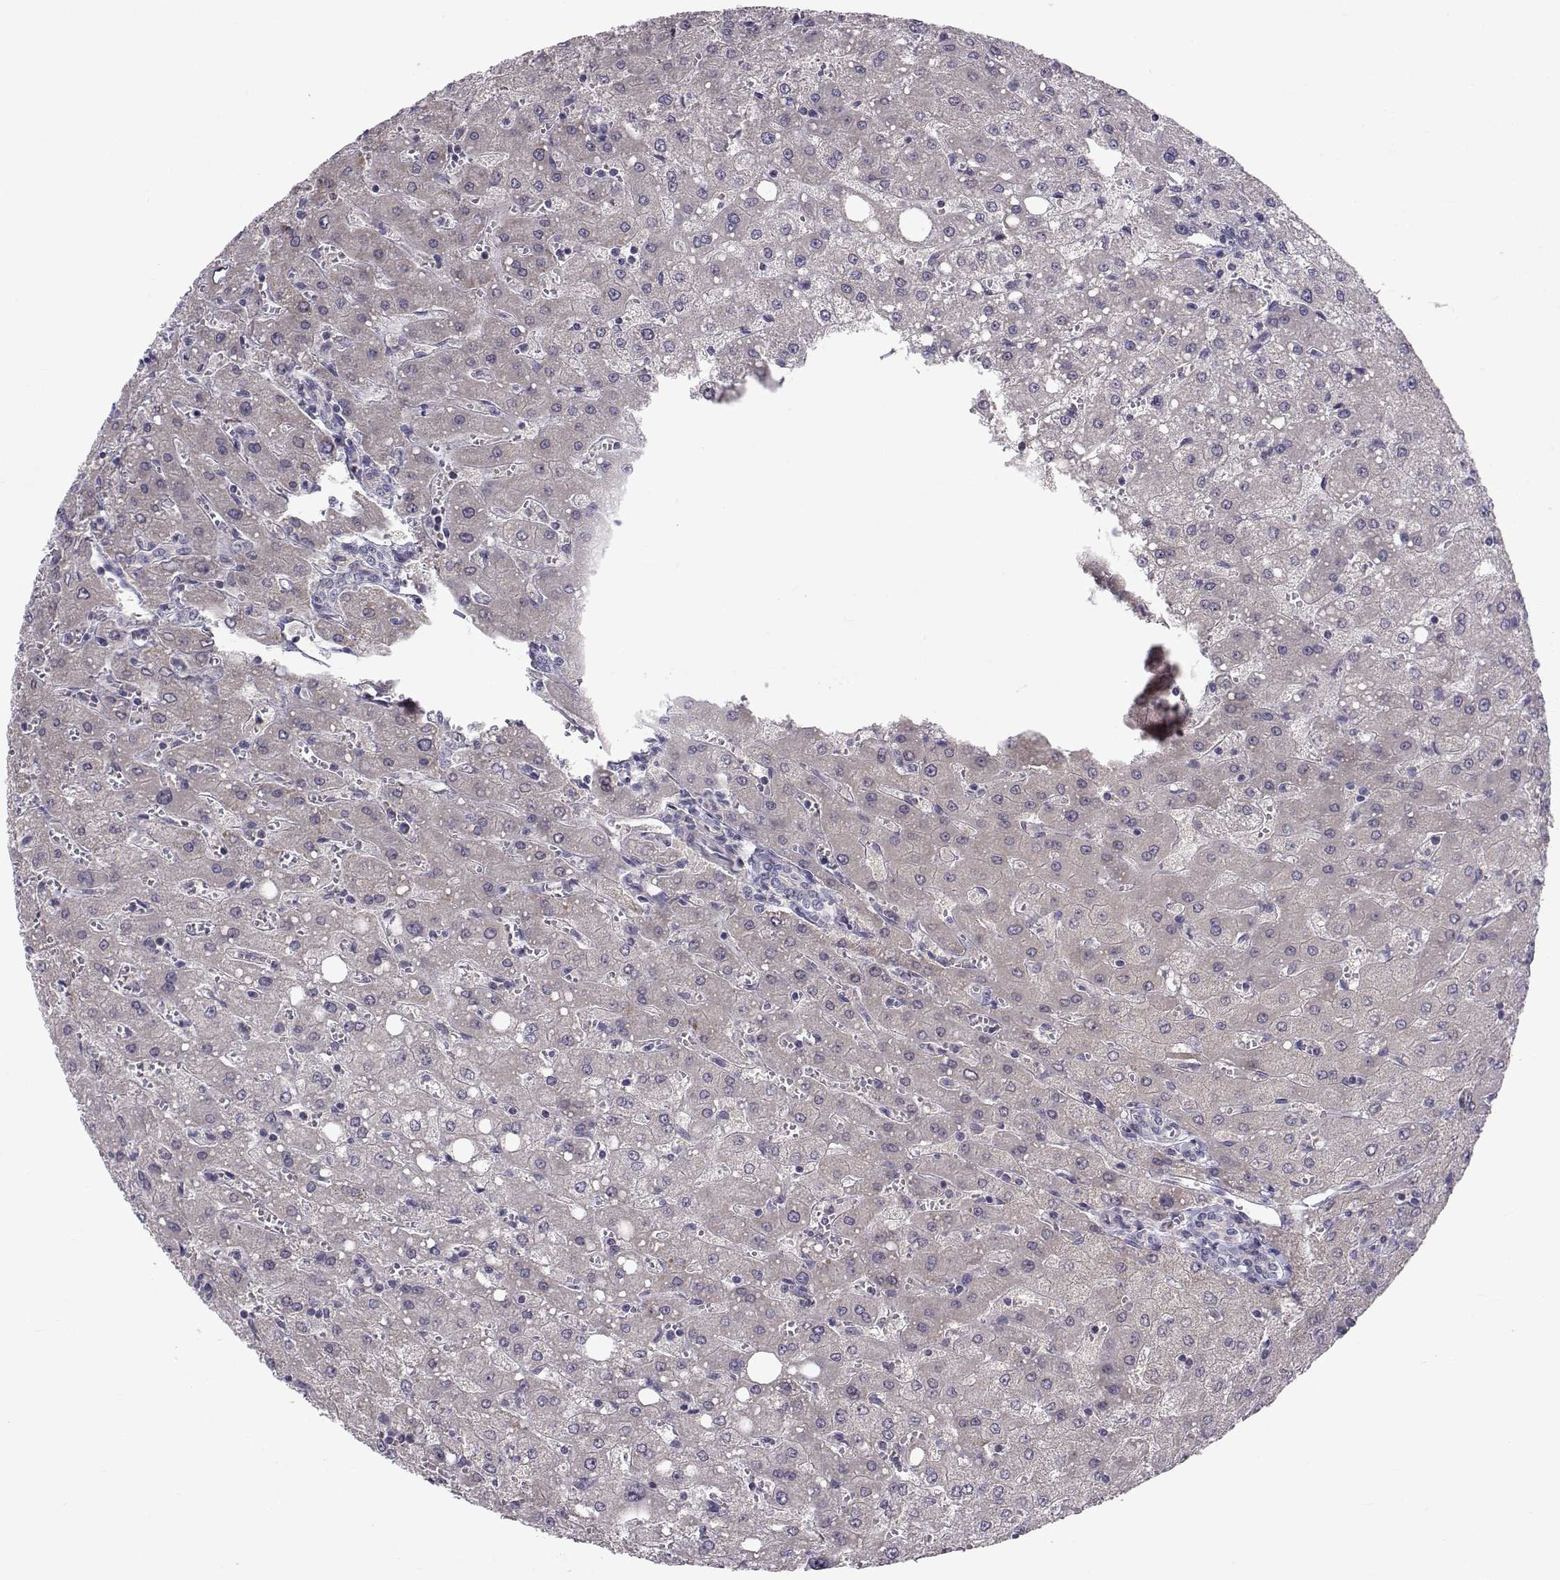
{"staining": {"intensity": "negative", "quantity": "none", "location": "none"}, "tissue": "liver", "cell_type": "Cholangiocytes", "image_type": "normal", "snomed": [{"axis": "morphology", "description": "Normal tissue, NOS"}, {"axis": "topography", "description": "Liver"}], "caption": "The micrograph exhibits no significant staining in cholangiocytes of liver.", "gene": "PEX5L", "patient": {"sex": "female", "age": 53}}